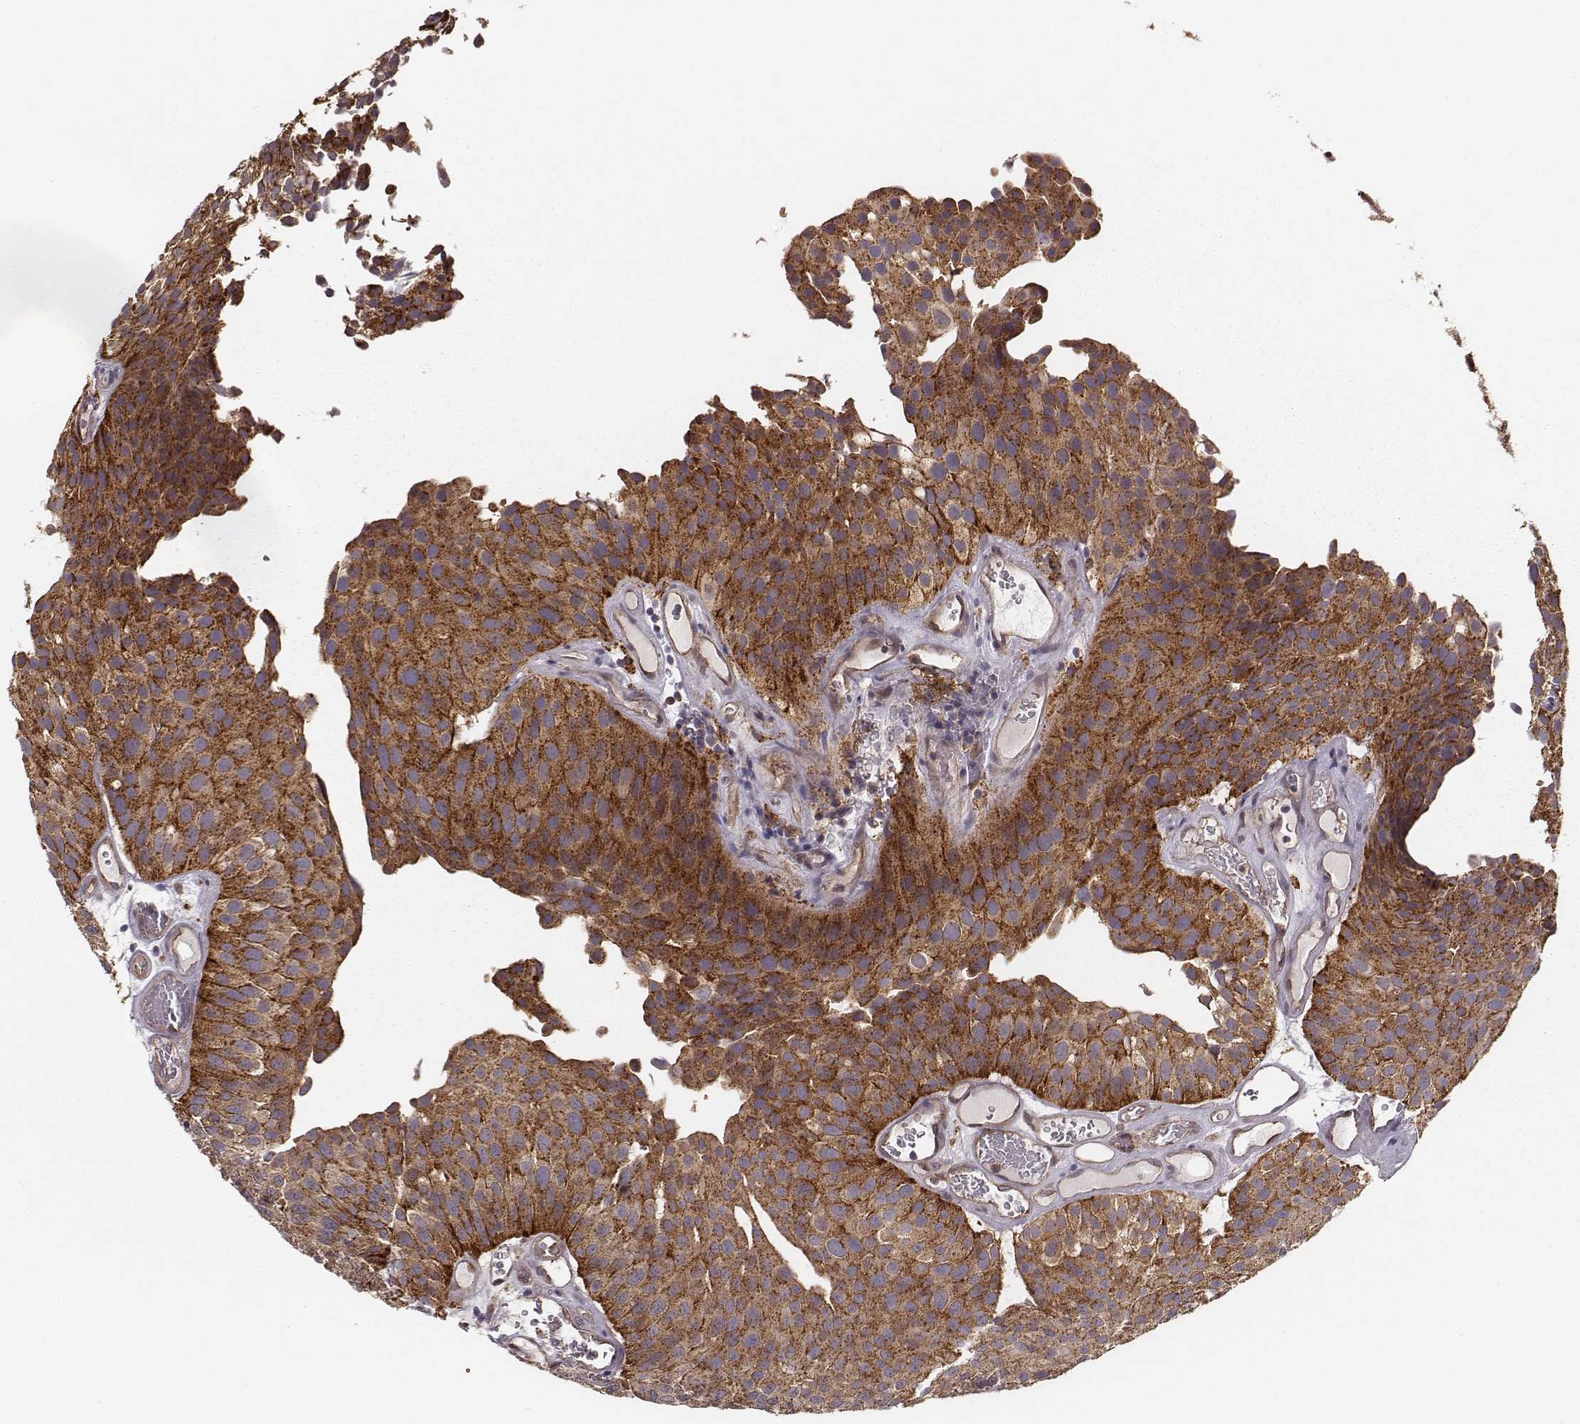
{"staining": {"intensity": "strong", "quantity": ">75%", "location": "cytoplasmic/membranous"}, "tissue": "urothelial cancer", "cell_type": "Tumor cells", "image_type": "cancer", "snomed": [{"axis": "morphology", "description": "Urothelial carcinoma, Low grade"}, {"axis": "topography", "description": "Urinary bladder"}], "caption": "Urothelial carcinoma (low-grade) was stained to show a protein in brown. There is high levels of strong cytoplasmic/membranous staining in about >75% of tumor cells.", "gene": "VPS26A", "patient": {"sex": "female", "age": 87}}